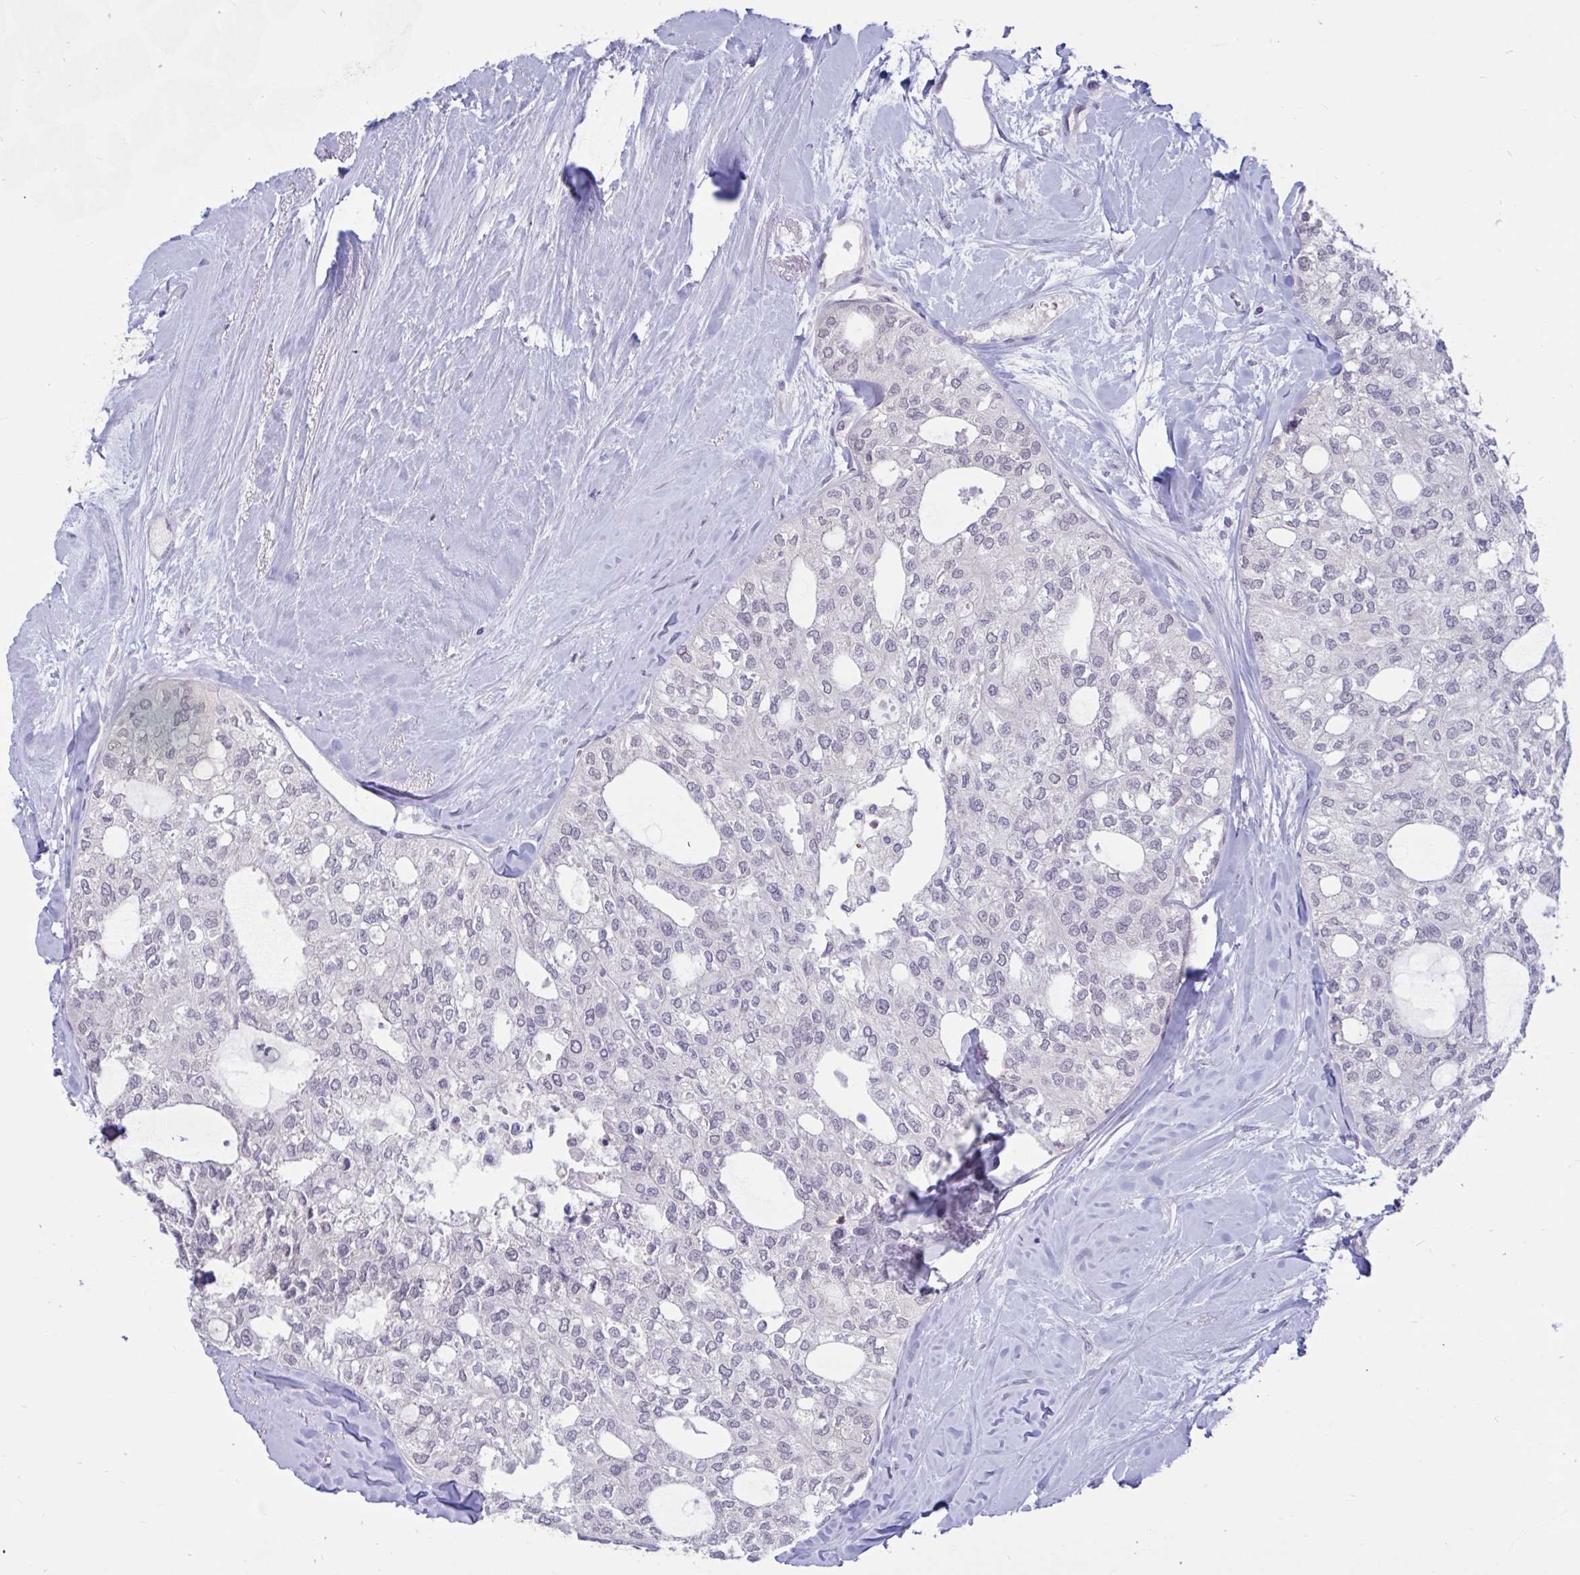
{"staining": {"intensity": "negative", "quantity": "none", "location": "none"}, "tissue": "thyroid cancer", "cell_type": "Tumor cells", "image_type": "cancer", "snomed": [{"axis": "morphology", "description": "Follicular adenoma carcinoma, NOS"}, {"axis": "topography", "description": "Thyroid gland"}], "caption": "Immunohistochemical staining of human thyroid follicular adenoma carcinoma demonstrates no significant expression in tumor cells. (Immunohistochemistry, brightfield microscopy, high magnification).", "gene": "ARPP19", "patient": {"sex": "male", "age": 75}}